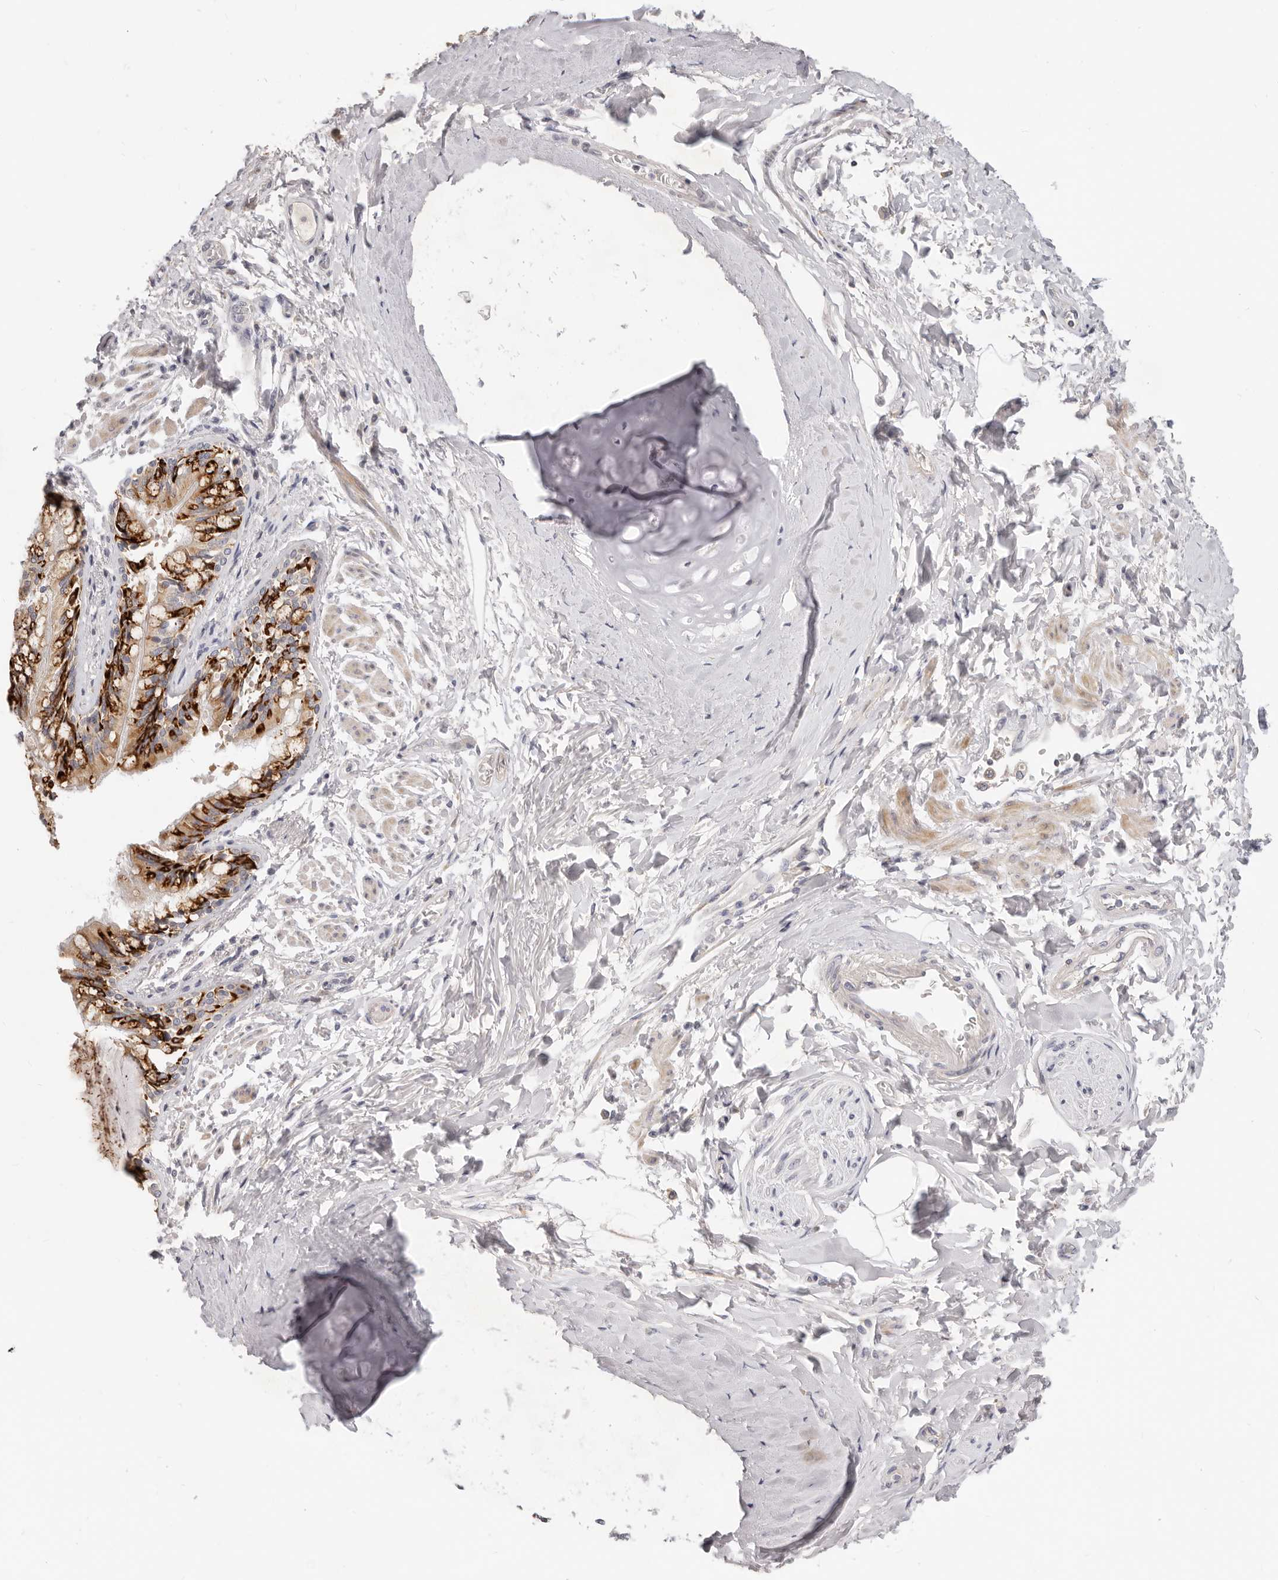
{"staining": {"intensity": "strong", "quantity": ">75%", "location": "cytoplasmic/membranous"}, "tissue": "bronchus", "cell_type": "Respiratory epithelial cells", "image_type": "normal", "snomed": [{"axis": "morphology", "description": "Normal tissue, NOS"}, {"axis": "morphology", "description": "Inflammation, NOS"}, {"axis": "topography", "description": "Lung"}], "caption": "Benign bronchus demonstrates strong cytoplasmic/membranous staining in approximately >75% of respiratory epithelial cells.", "gene": "TFB2M", "patient": {"sex": "female", "age": 46}}